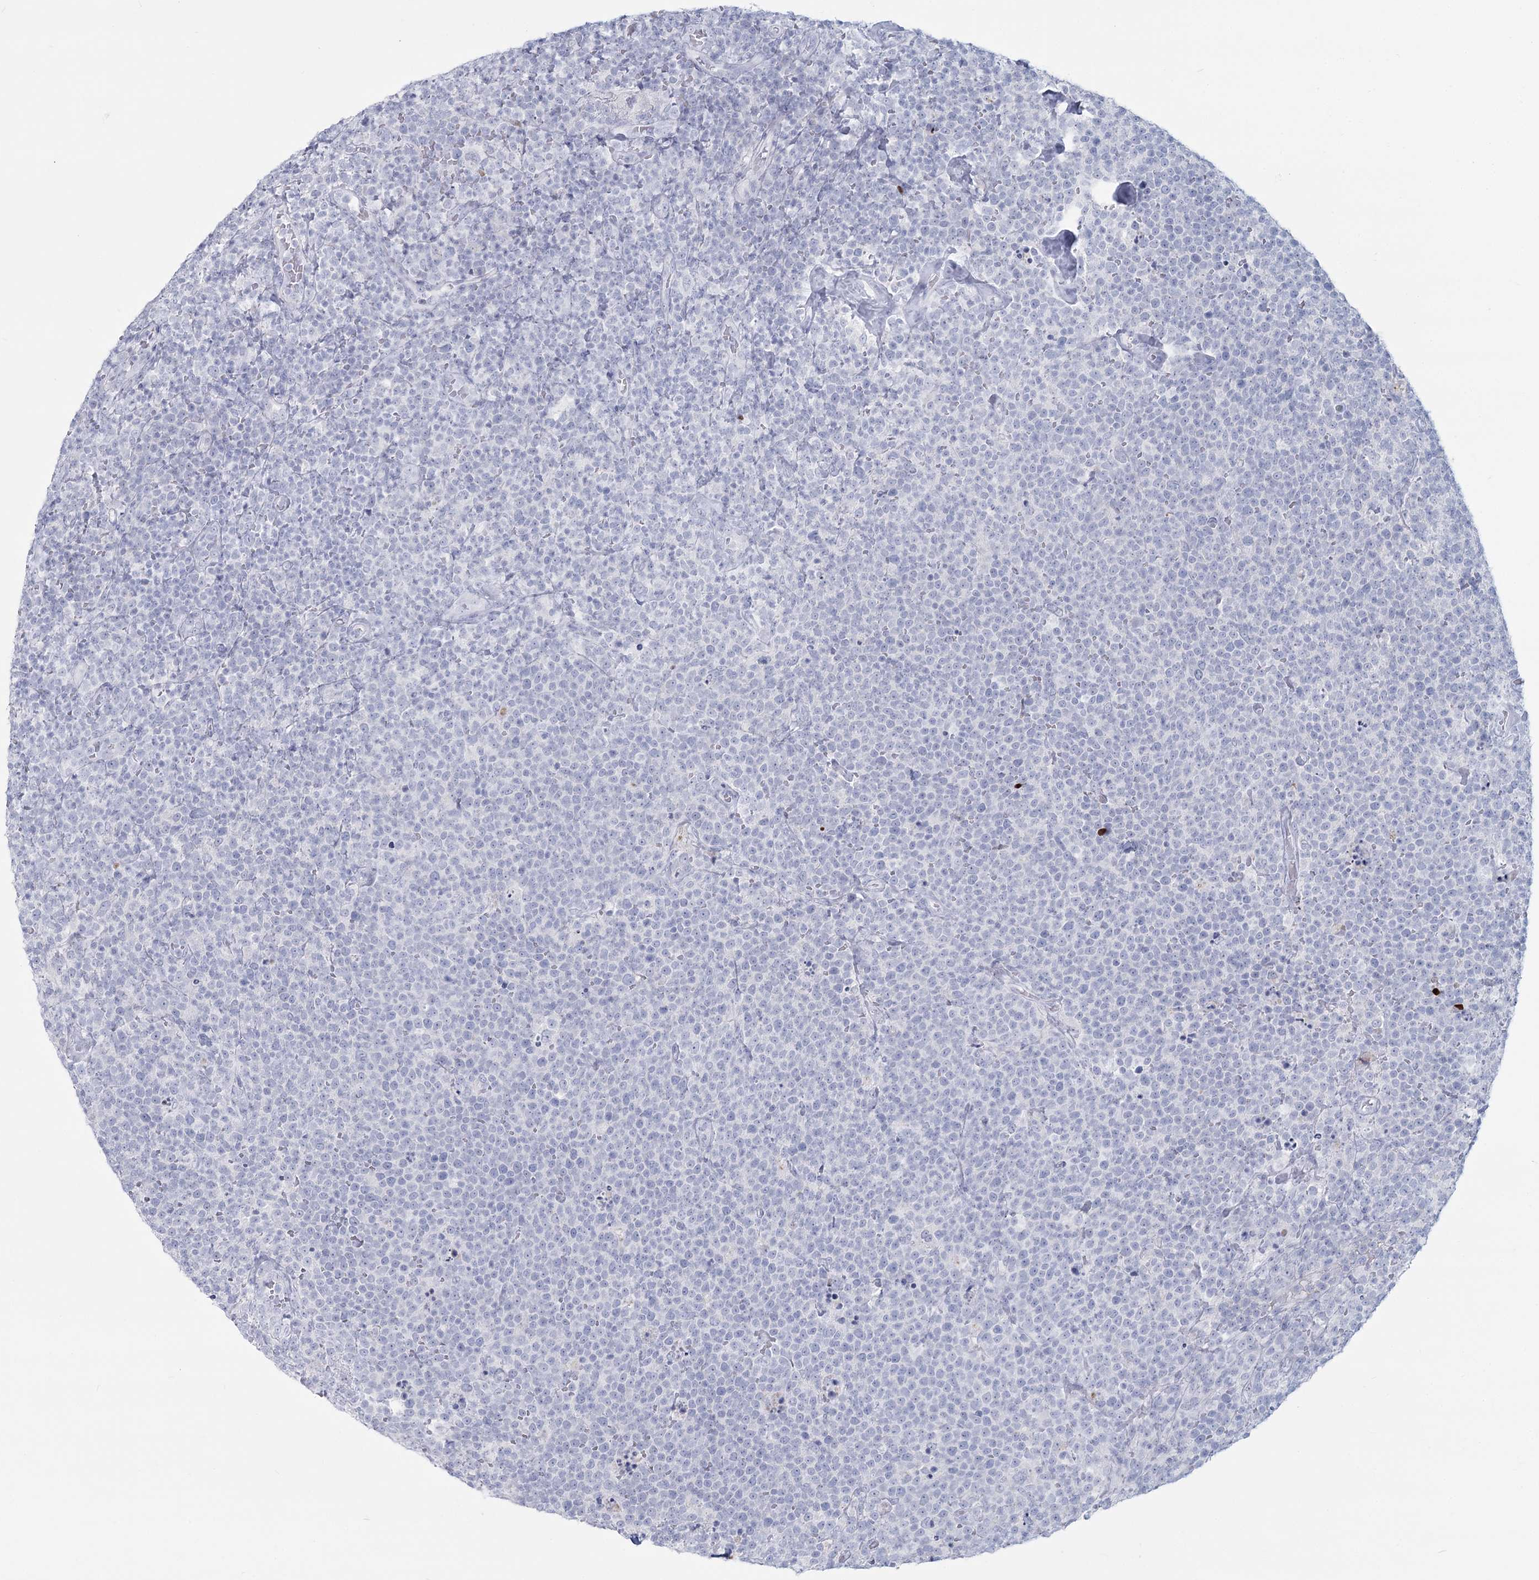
{"staining": {"intensity": "negative", "quantity": "none", "location": "none"}, "tissue": "lymphoma", "cell_type": "Tumor cells", "image_type": "cancer", "snomed": [{"axis": "morphology", "description": "Malignant lymphoma, non-Hodgkin's type, High grade"}, {"axis": "topography", "description": "Lymph node"}], "caption": "This is a histopathology image of IHC staining of malignant lymphoma, non-Hodgkin's type (high-grade), which shows no staining in tumor cells. The staining was performed using DAB to visualize the protein expression in brown, while the nuclei were stained in blue with hematoxylin (Magnification: 20x).", "gene": "SLC6A19", "patient": {"sex": "male", "age": 61}}